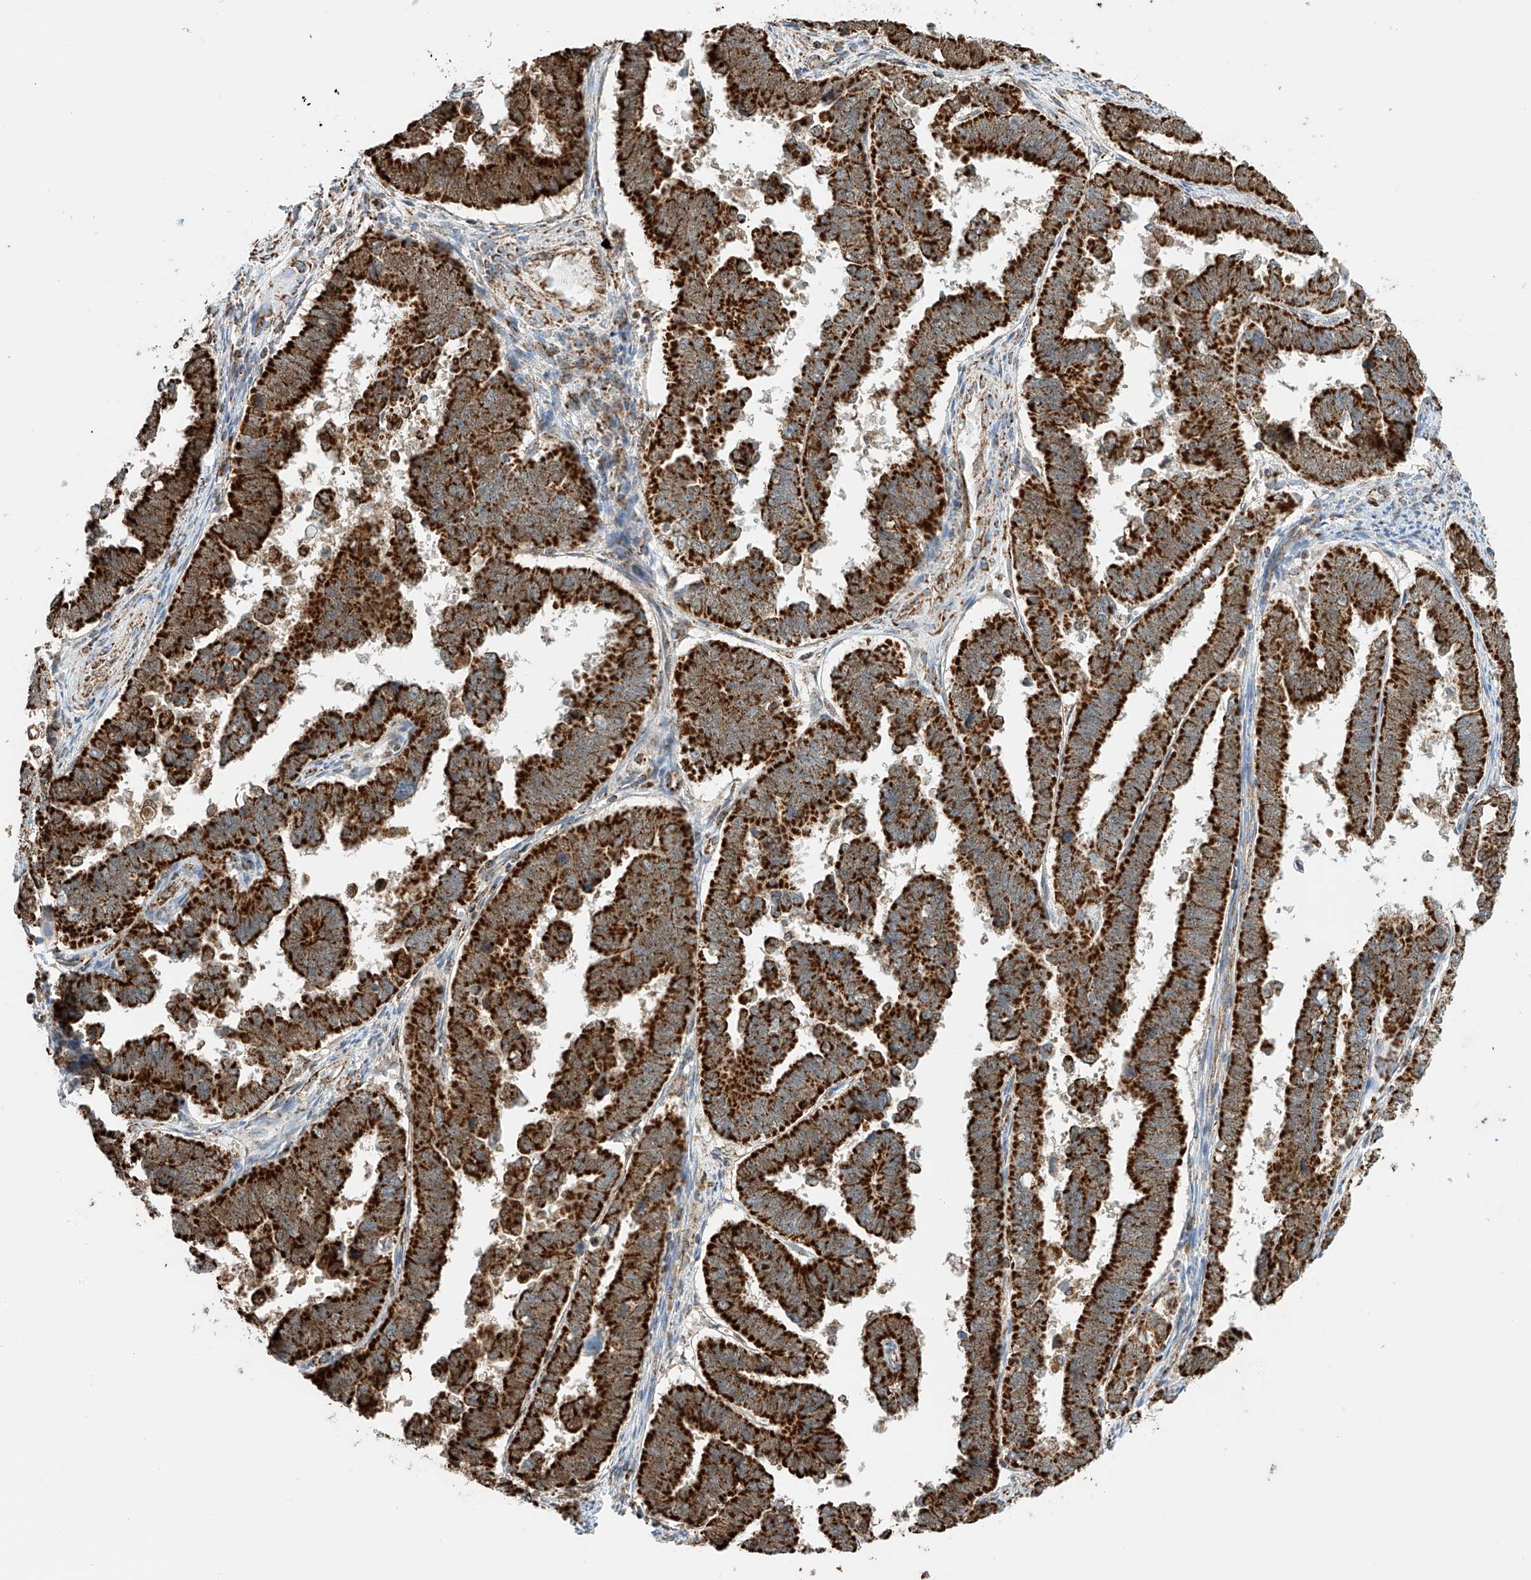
{"staining": {"intensity": "strong", "quantity": ">75%", "location": "cytoplasmic/membranous"}, "tissue": "endometrial cancer", "cell_type": "Tumor cells", "image_type": "cancer", "snomed": [{"axis": "morphology", "description": "Adenocarcinoma, NOS"}, {"axis": "topography", "description": "Endometrium"}], "caption": "Immunohistochemical staining of human endometrial adenocarcinoma demonstrates high levels of strong cytoplasmic/membranous staining in about >75% of tumor cells.", "gene": "PPA2", "patient": {"sex": "female", "age": 75}}